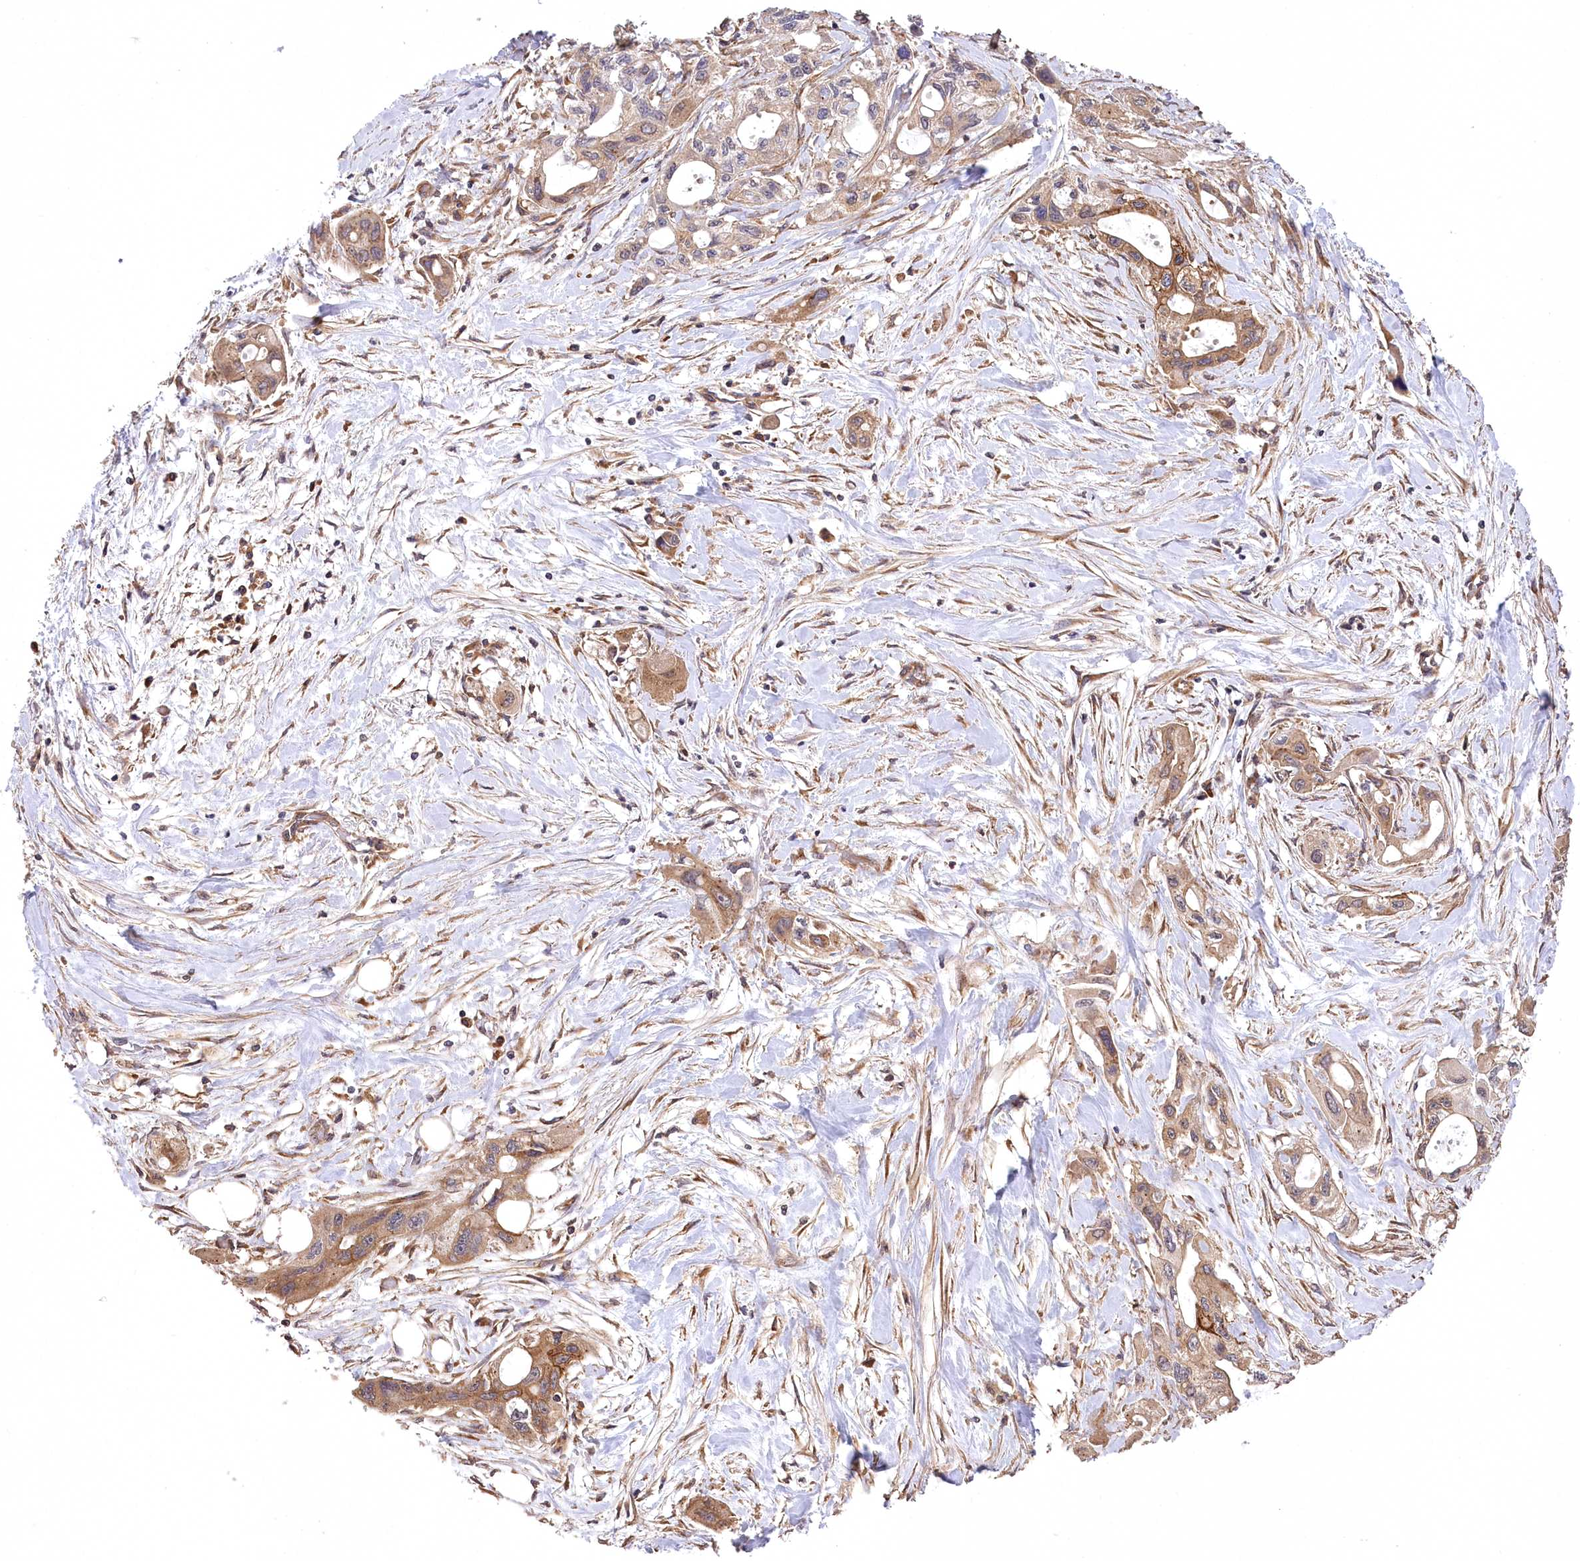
{"staining": {"intensity": "moderate", "quantity": "25%-75%", "location": "cytoplasmic/membranous"}, "tissue": "pancreatic cancer", "cell_type": "Tumor cells", "image_type": "cancer", "snomed": [{"axis": "morphology", "description": "Adenocarcinoma, NOS"}, {"axis": "topography", "description": "Pancreas"}], "caption": "DAB (3,3'-diaminobenzidine) immunohistochemical staining of human pancreatic cancer (adenocarcinoma) exhibits moderate cytoplasmic/membranous protein staining in approximately 25%-75% of tumor cells. Nuclei are stained in blue.", "gene": "PRSS53", "patient": {"sex": "male", "age": 75}}